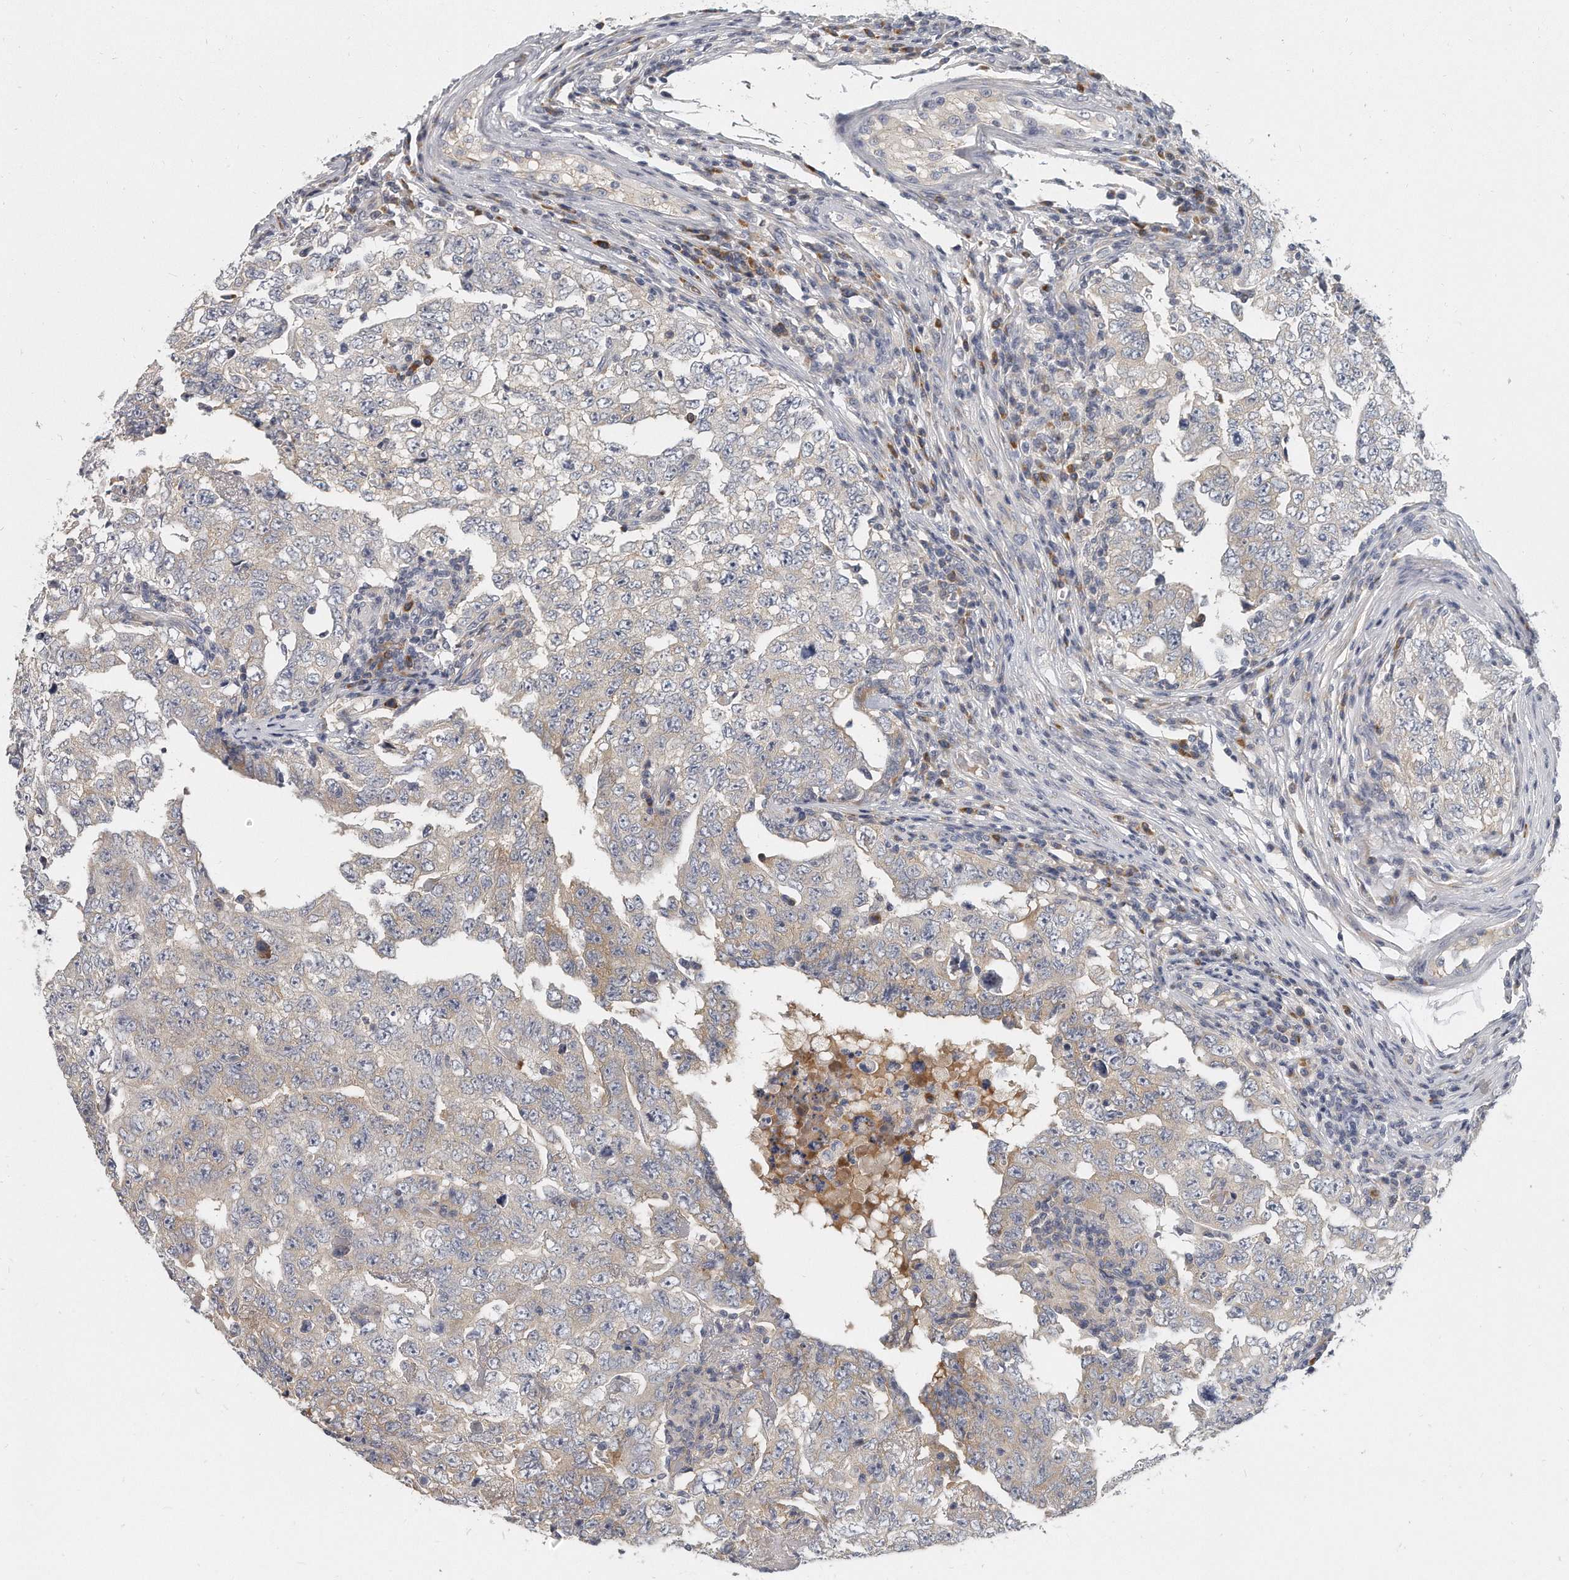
{"staining": {"intensity": "negative", "quantity": "none", "location": "none"}, "tissue": "testis cancer", "cell_type": "Tumor cells", "image_type": "cancer", "snomed": [{"axis": "morphology", "description": "Carcinoma, Embryonal, NOS"}, {"axis": "topography", "description": "Testis"}], "caption": "Tumor cells show no significant protein positivity in testis cancer (embryonal carcinoma).", "gene": "PLEKHA6", "patient": {"sex": "male", "age": 26}}